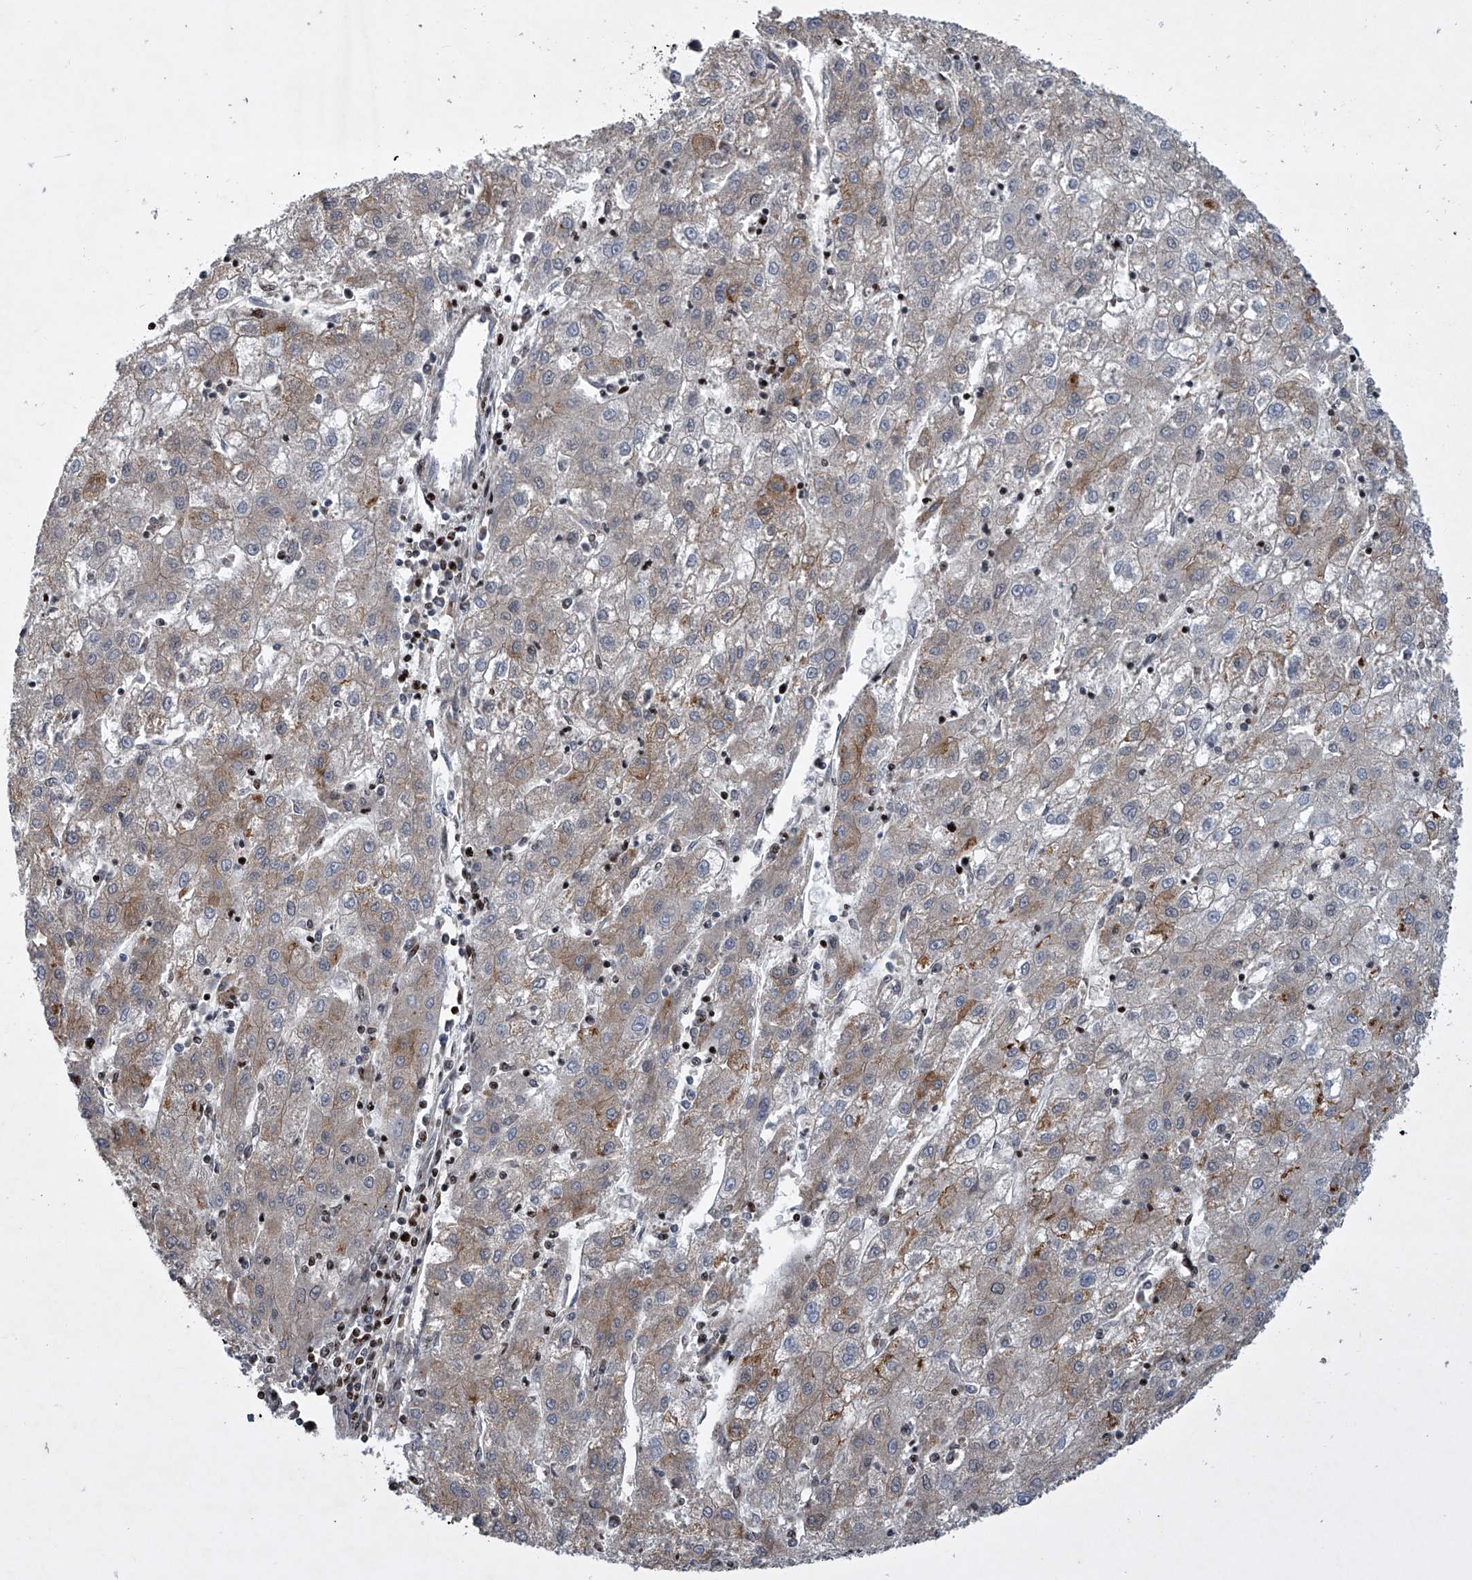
{"staining": {"intensity": "moderate", "quantity": "<25%", "location": "cytoplasmic/membranous"}, "tissue": "liver cancer", "cell_type": "Tumor cells", "image_type": "cancer", "snomed": [{"axis": "morphology", "description": "Carcinoma, Hepatocellular, NOS"}, {"axis": "topography", "description": "Liver"}], "caption": "Liver cancer stained with DAB immunohistochemistry displays low levels of moderate cytoplasmic/membranous expression in approximately <25% of tumor cells.", "gene": "STRADA", "patient": {"sex": "male", "age": 72}}